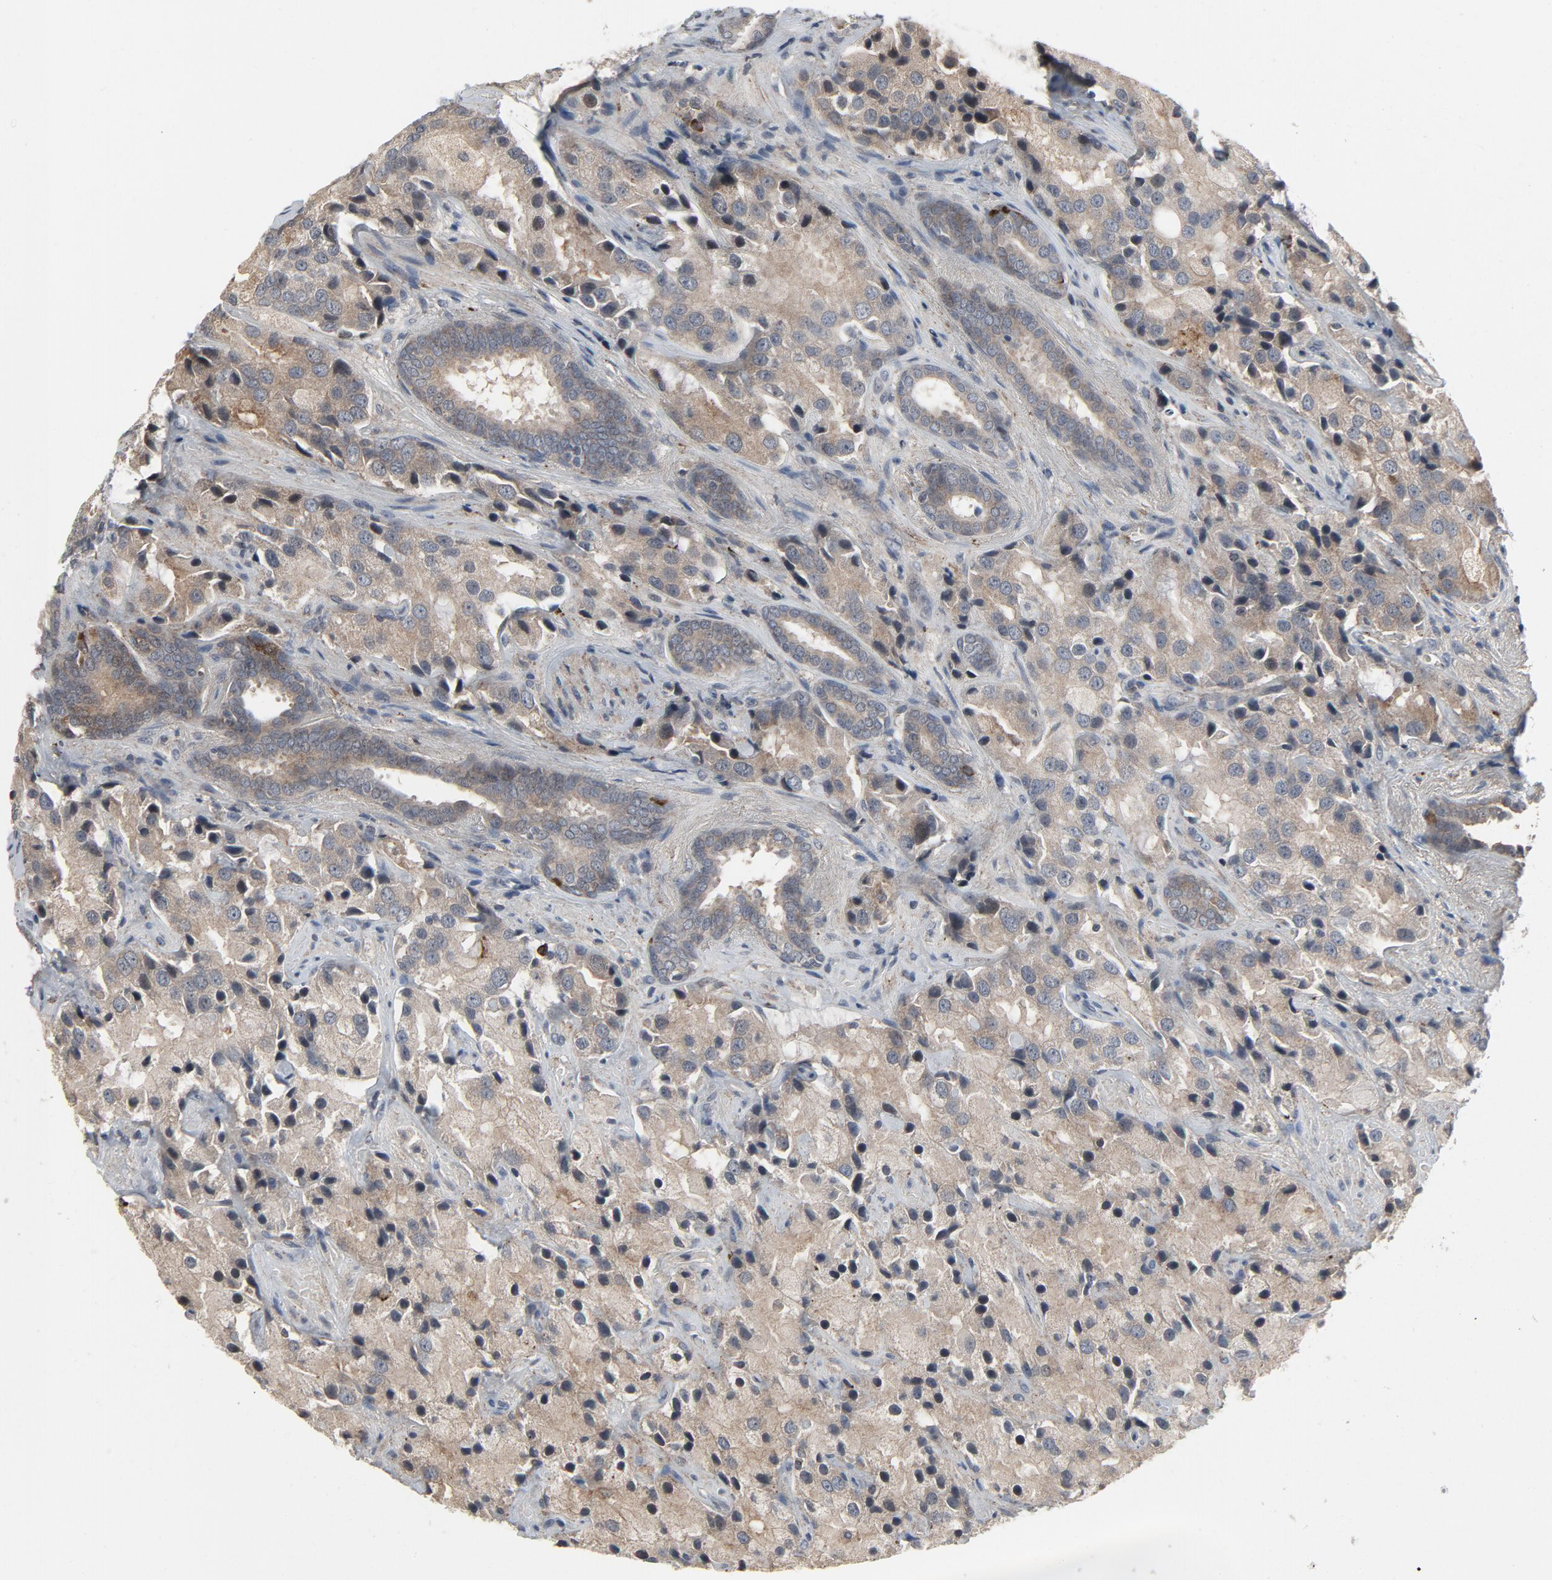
{"staining": {"intensity": "weak", "quantity": ">75%", "location": "cytoplasmic/membranous"}, "tissue": "prostate cancer", "cell_type": "Tumor cells", "image_type": "cancer", "snomed": [{"axis": "morphology", "description": "Adenocarcinoma, High grade"}, {"axis": "topography", "description": "Prostate"}], "caption": "This photomicrograph shows immunohistochemistry staining of human prostate adenocarcinoma (high-grade), with low weak cytoplasmic/membranous staining in approximately >75% of tumor cells.", "gene": "PDZD4", "patient": {"sex": "male", "age": 70}}